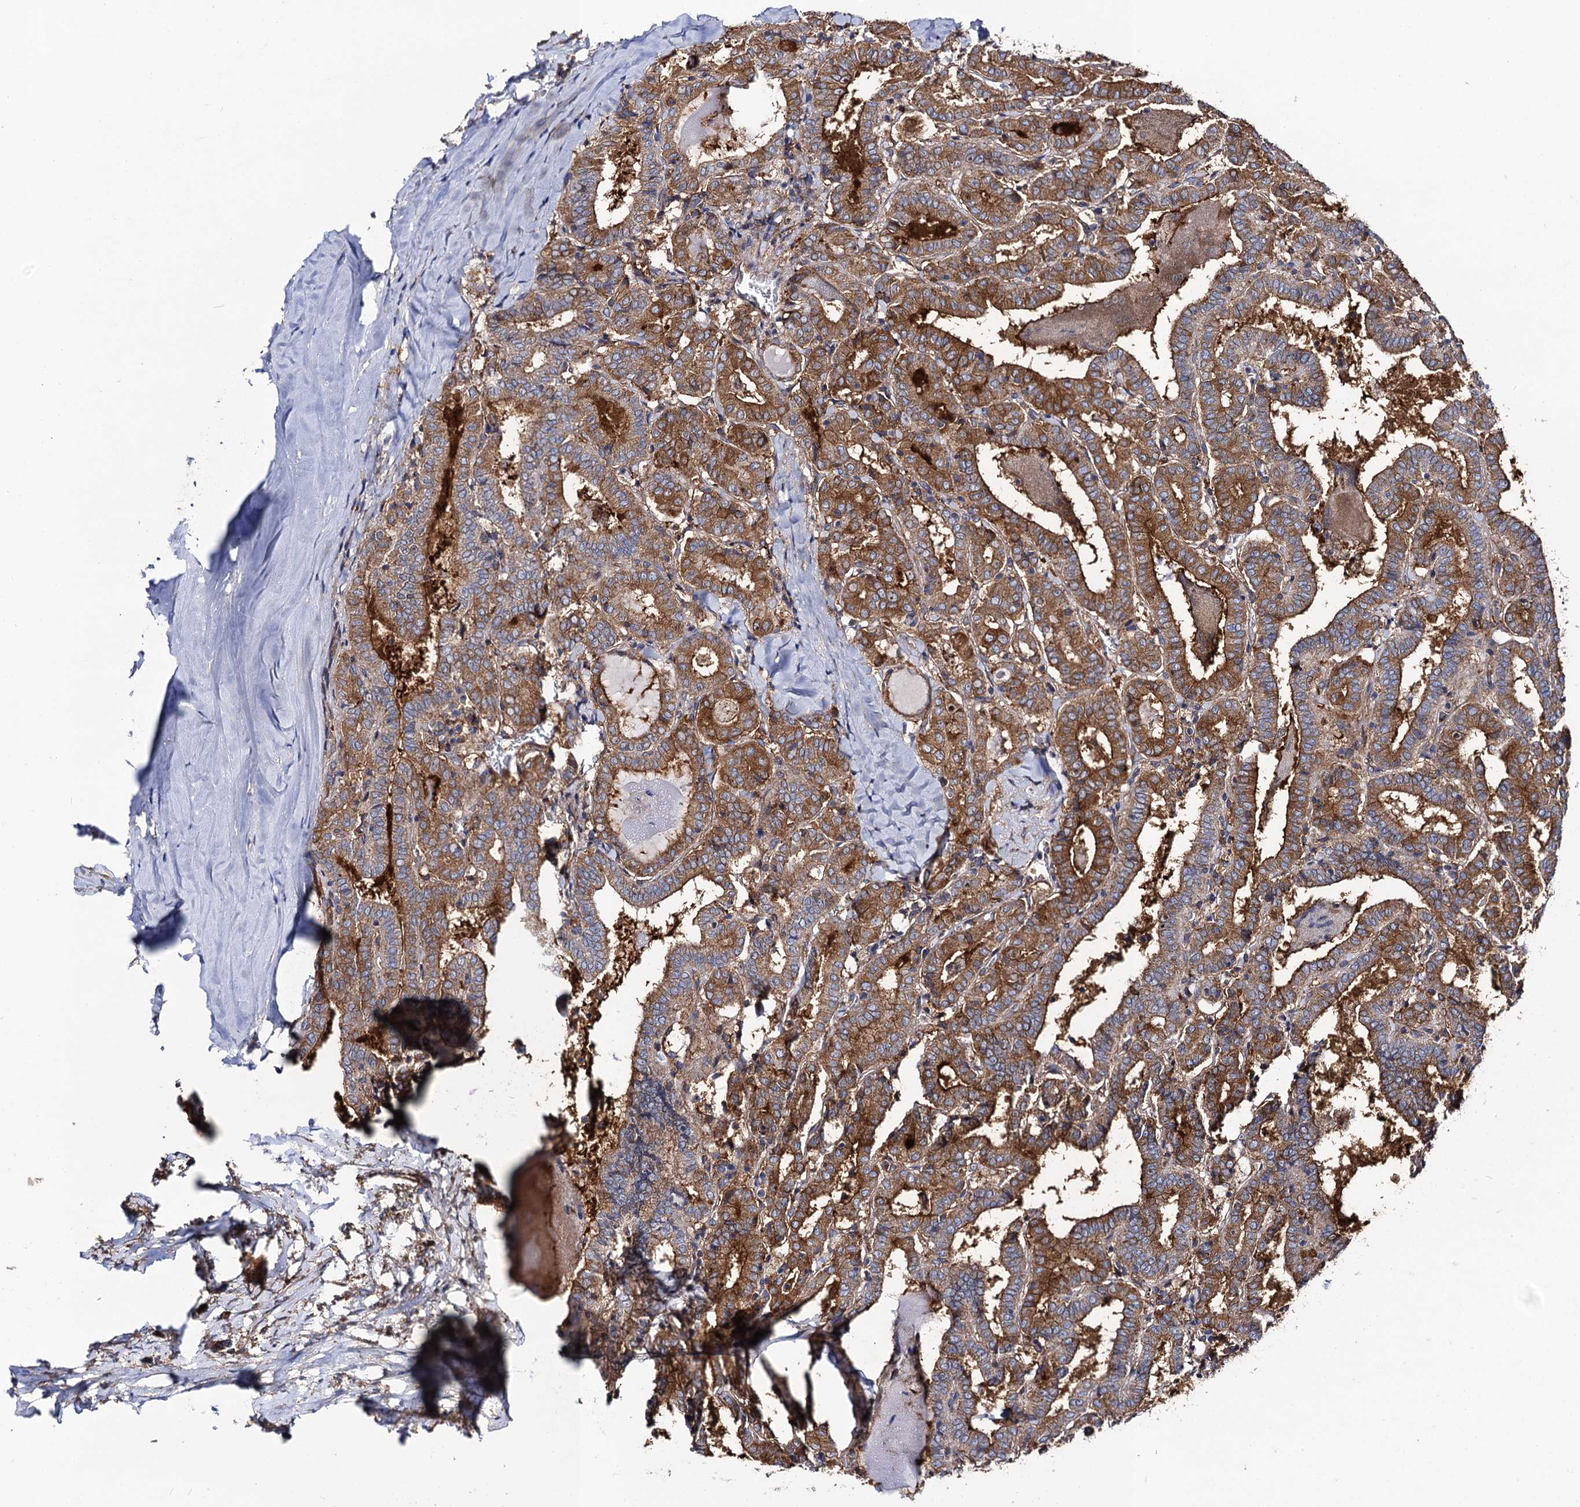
{"staining": {"intensity": "moderate", "quantity": ">75%", "location": "cytoplasmic/membranous"}, "tissue": "thyroid cancer", "cell_type": "Tumor cells", "image_type": "cancer", "snomed": [{"axis": "morphology", "description": "Papillary adenocarcinoma, NOS"}, {"axis": "topography", "description": "Thyroid gland"}], "caption": "Immunohistochemistry (IHC) image of neoplastic tissue: human papillary adenocarcinoma (thyroid) stained using immunohistochemistry (IHC) shows medium levels of moderate protein expression localized specifically in the cytoplasmic/membranous of tumor cells, appearing as a cytoplasmic/membranous brown color.", "gene": "DYDC1", "patient": {"sex": "female", "age": 72}}